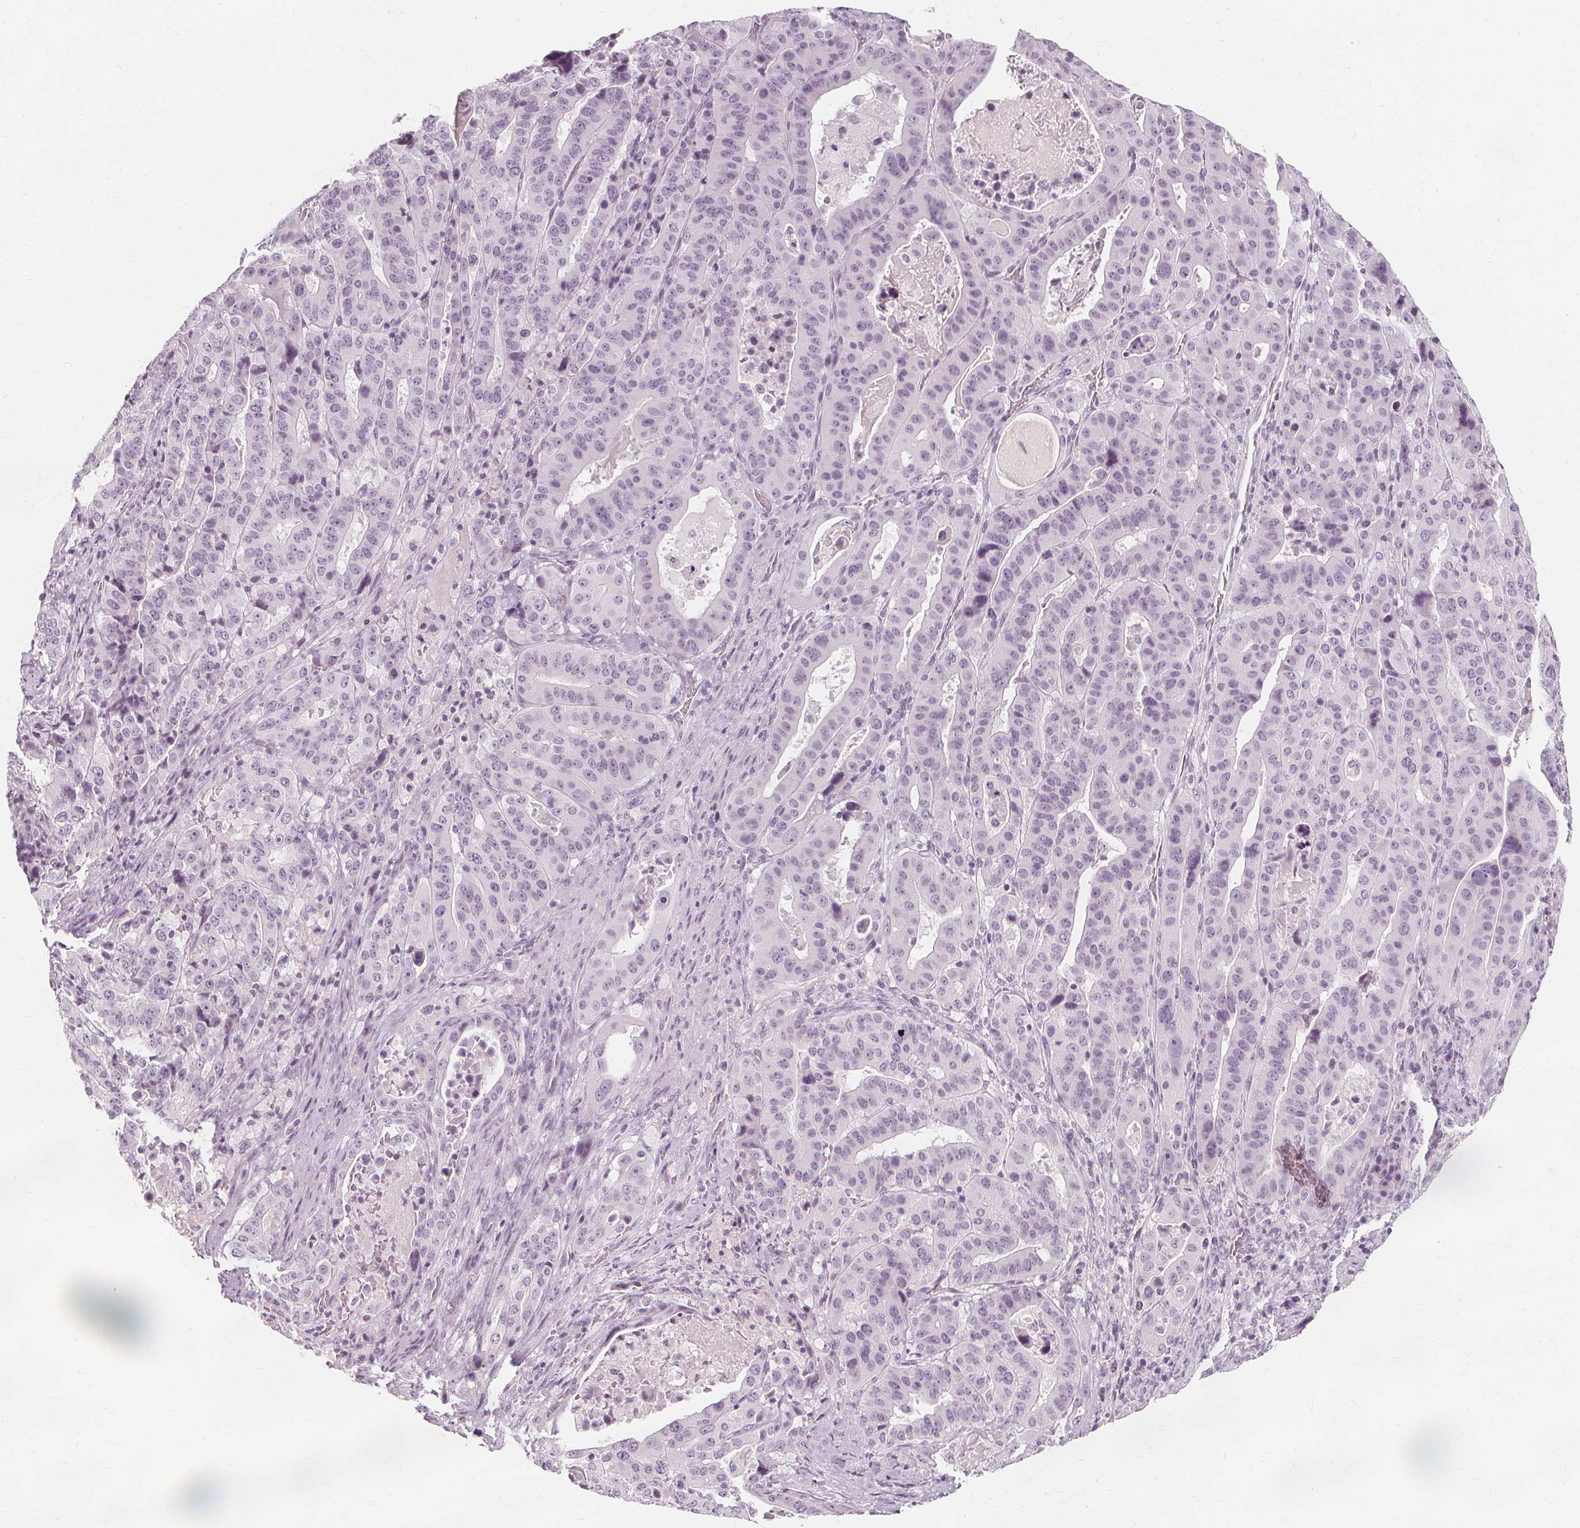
{"staining": {"intensity": "negative", "quantity": "none", "location": "none"}, "tissue": "stomach cancer", "cell_type": "Tumor cells", "image_type": "cancer", "snomed": [{"axis": "morphology", "description": "Adenocarcinoma, NOS"}, {"axis": "topography", "description": "Stomach"}], "caption": "A high-resolution image shows IHC staining of stomach cancer (adenocarcinoma), which reveals no significant expression in tumor cells. (DAB immunohistochemistry with hematoxylin counter stain).", "gene": "NXPE1", "patient": {"sex": "male", "age": 48}}